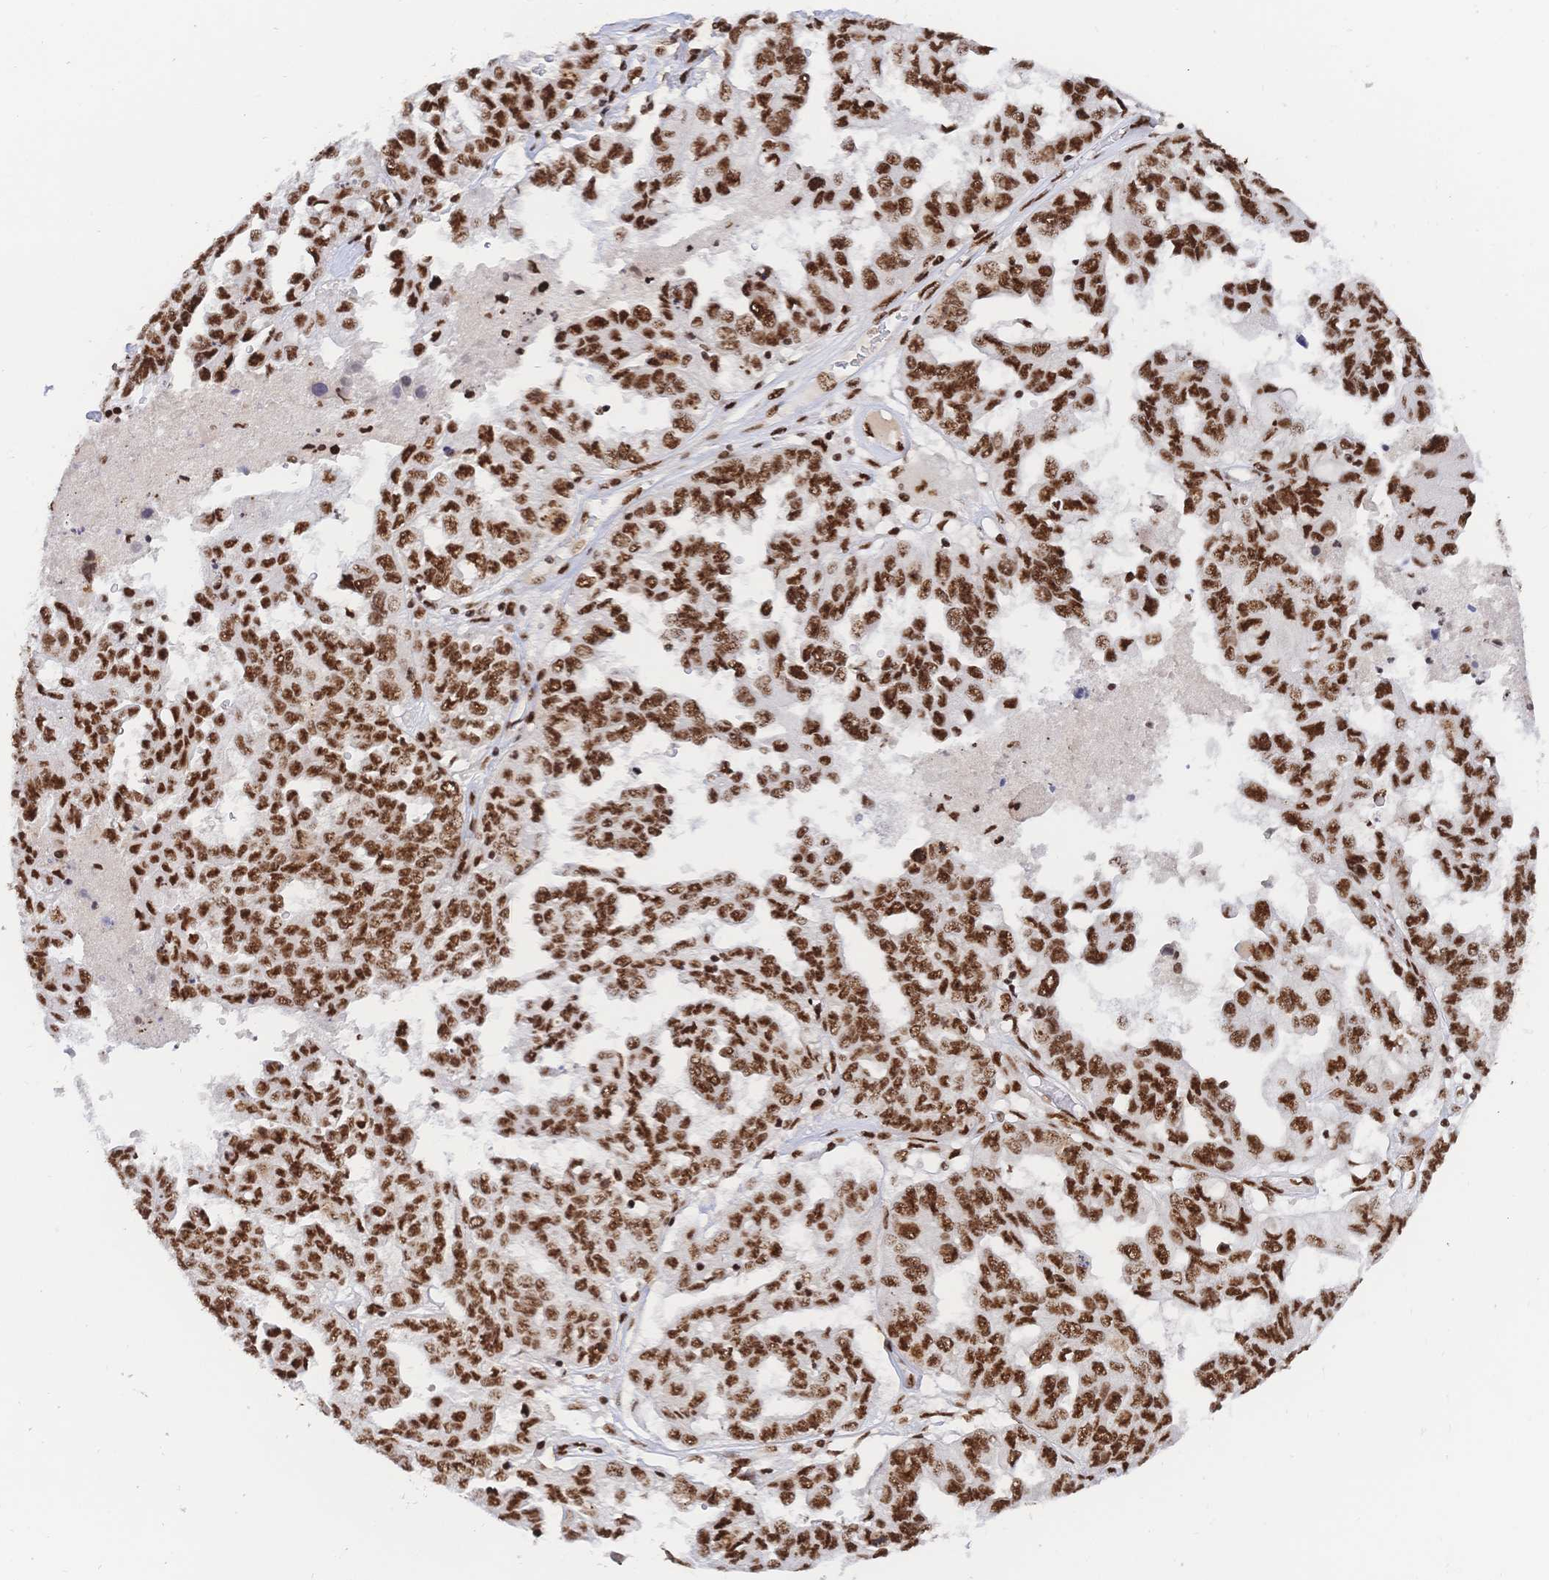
{"staining": {"intensity": "strong", "quantity": ">75%", "location": "nuclear"}, "tissue": "ovarian cancer", "cell_type": "Tumor cells", "image_type": "cancer", "snomed": [{"axis": "morphology", "description": "Cystadenocarcinoma, serous, NOS"}, {"axis": "topography", "description": "Ovary"}], "caption": "Human ovarian cancer stained with a protein marker shows strong staining in tumor cells.", "gene": "SRSF1", "patient": {"sex": "female", "age": 53}}